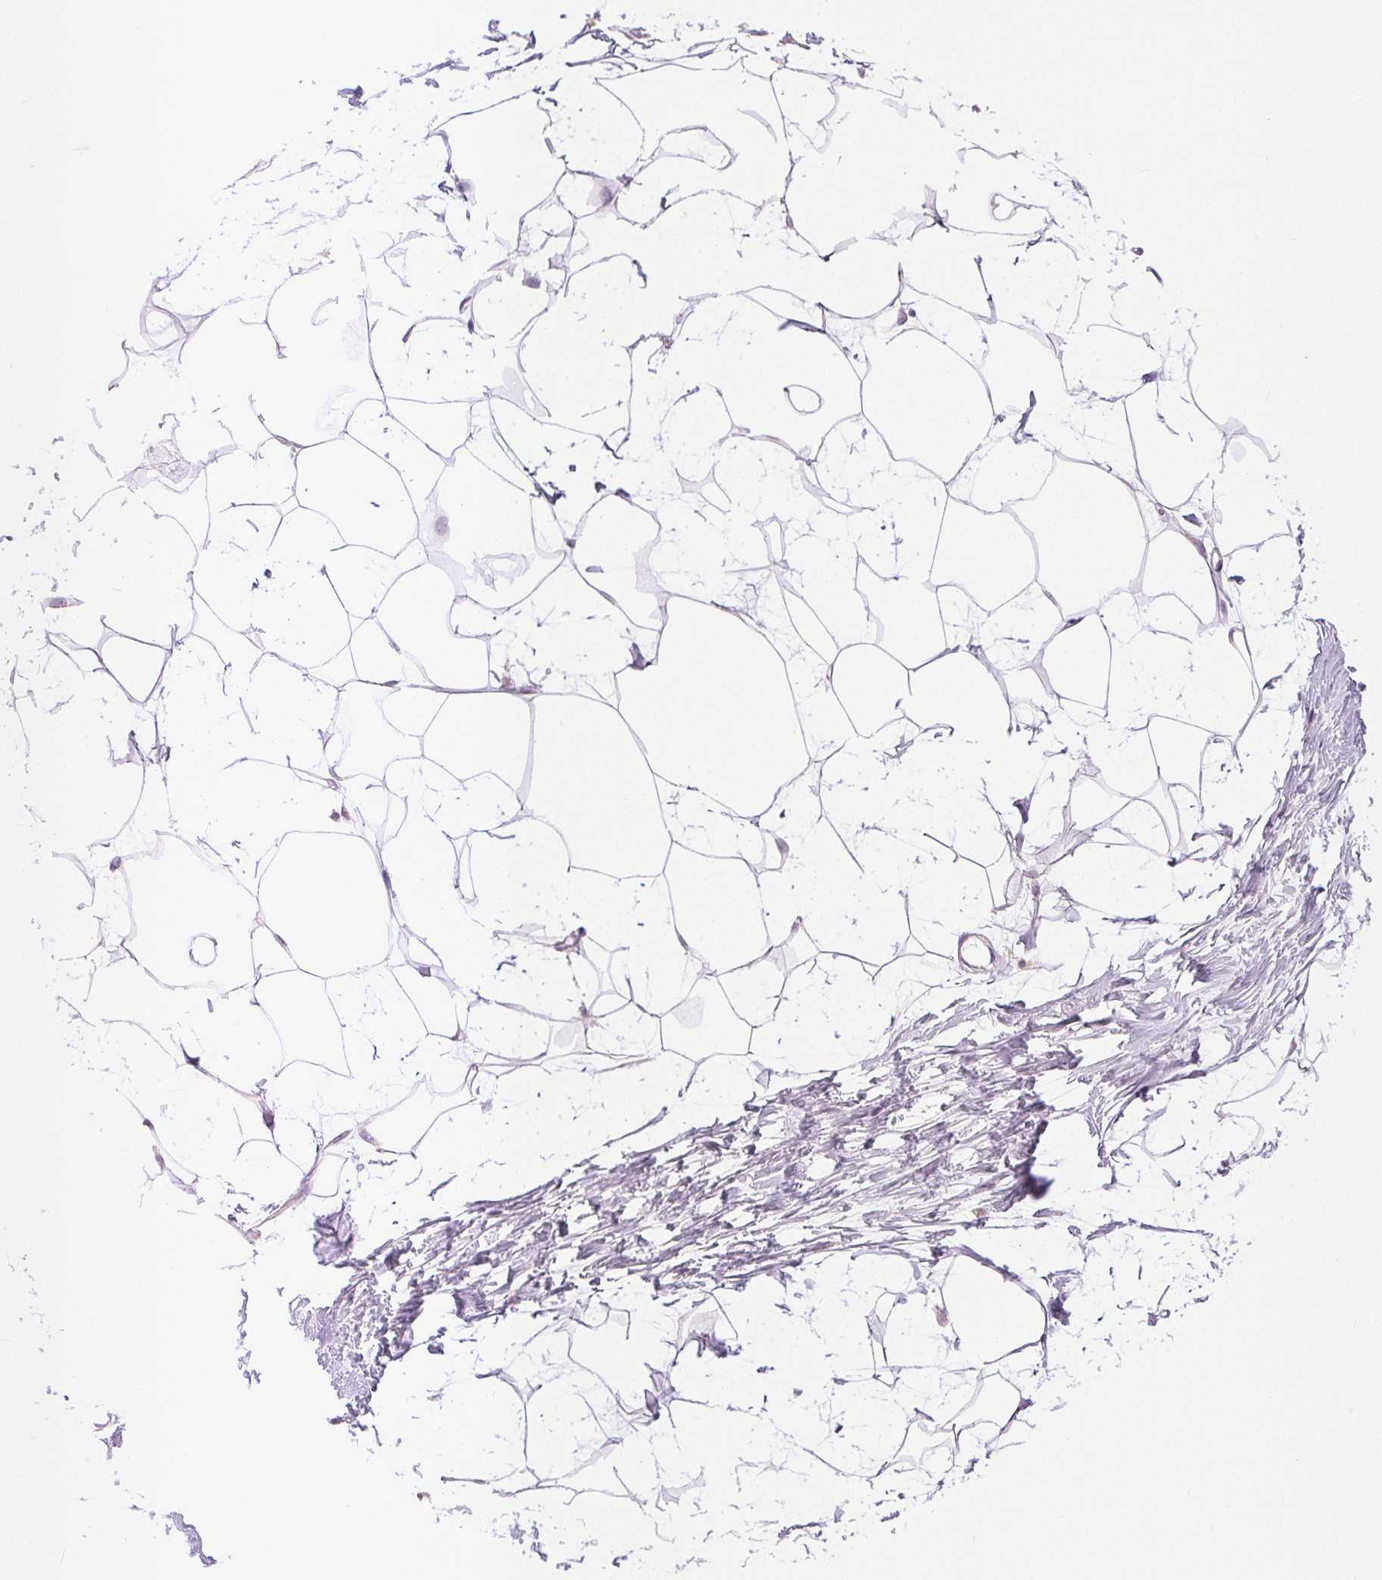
{"staining": {"intensity": "negative", "quantity": "none", "location": "none"}, "tissue": "breast", "cell_type": "Adipocytes", "image_type": "normal", "snomed": [{"axis": "morphology", "description": "Normal tissue, NOS"}, {"axis": "topography", "description": "Breast"}], "caption": "The micrograph demonstrates no significant staining in adipocytes of breast. (IHC, brightfield microscopy, high magnification).", "gene": "POU2F2", "patient": {"sex": "female", "age": 45}}